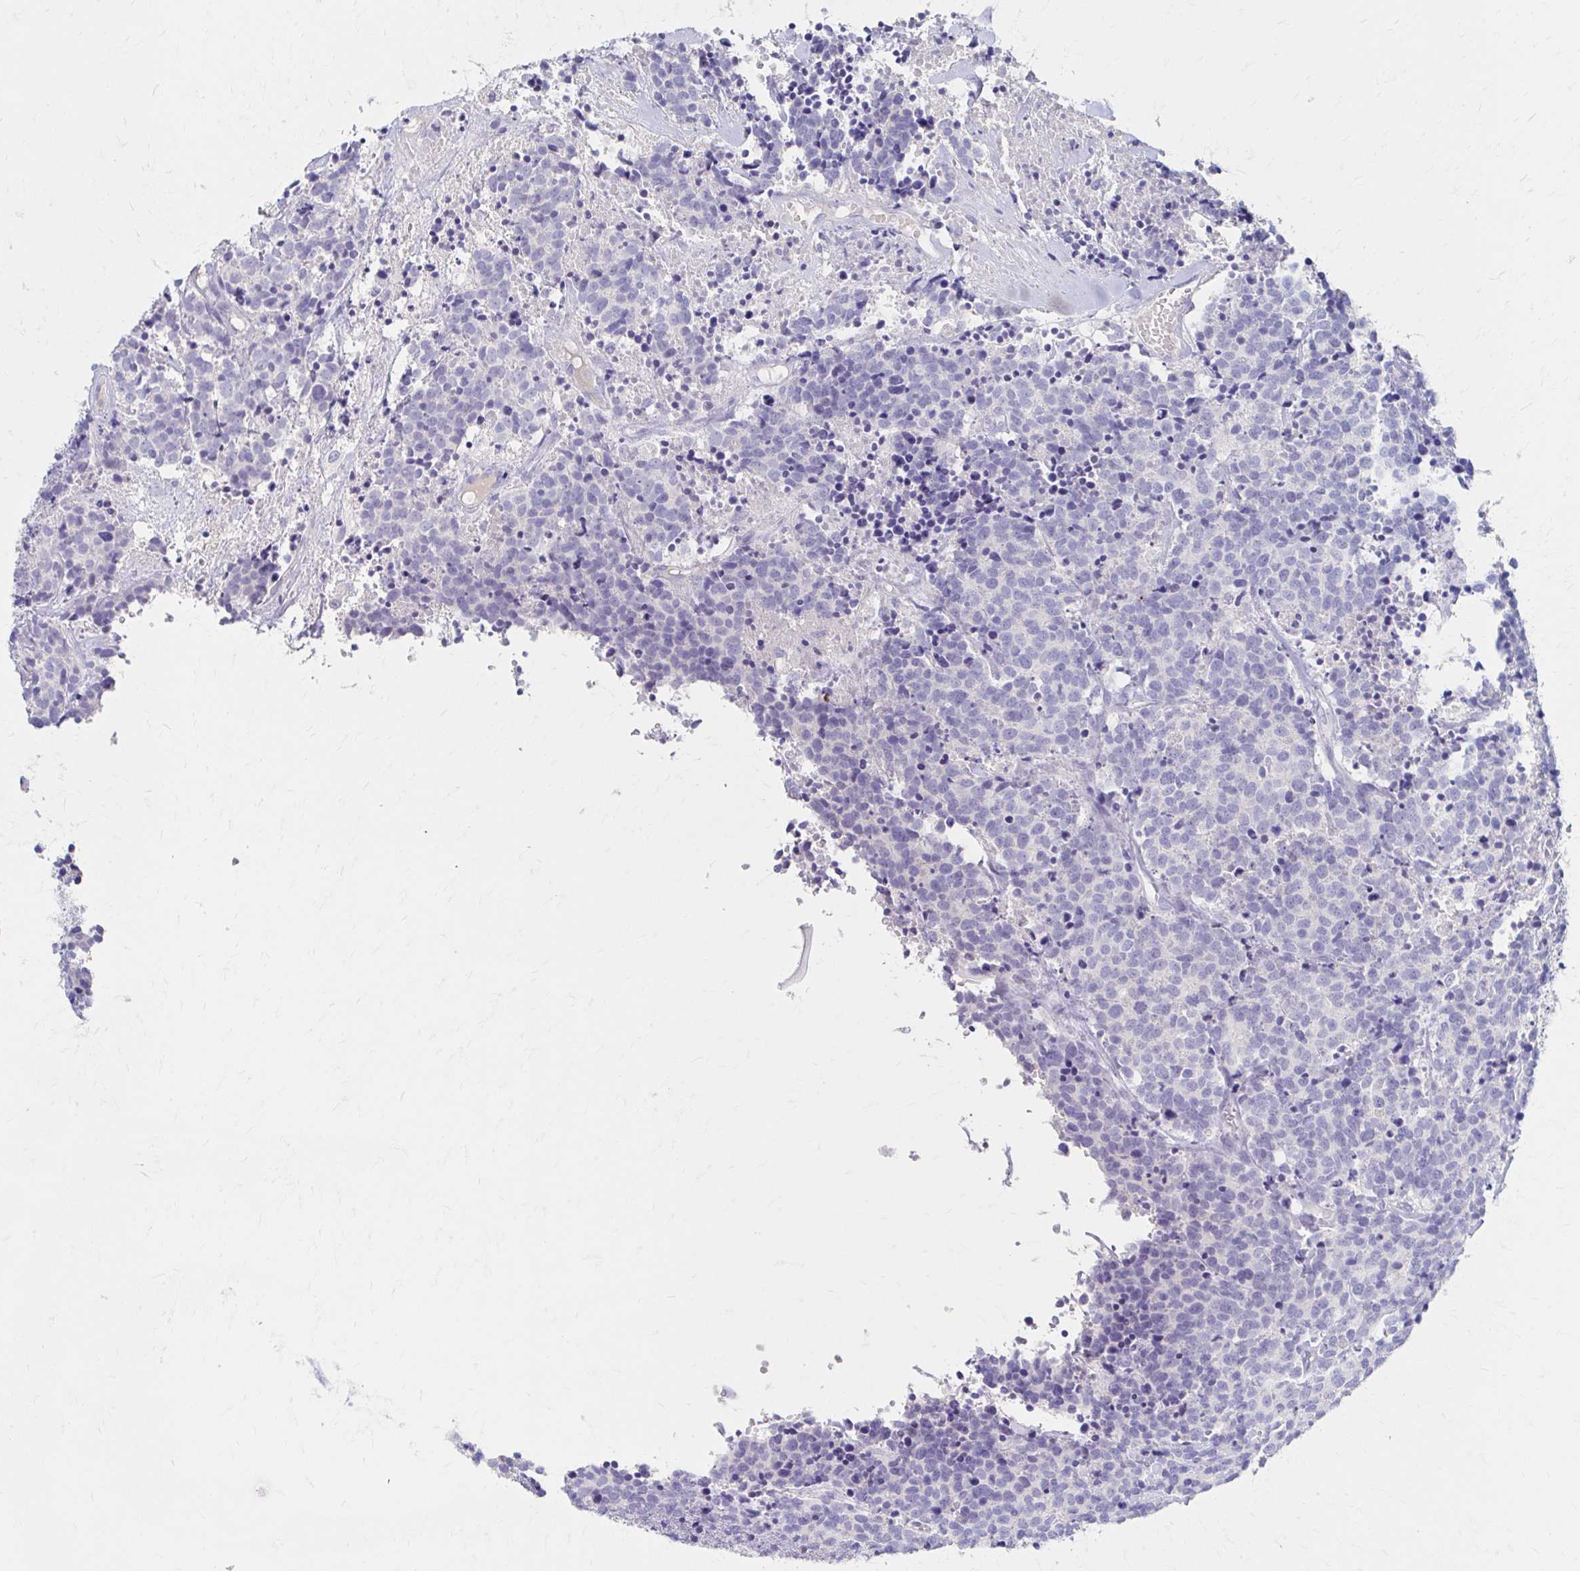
{"staining": {"intensity": "negative", "quantity": "none", "location": "none"}, "tissue": "carcinoid", "cell_type": "Tumor cells", "image_type": "cancer", "snomed": [{"axis": "morphology", "description": "Carcinoid, malignant, NOS"}, {"axis": "topography", "description": "Skin"}], "caption": "Carcinoid stained for a protein using immunohistochemistry shows no positivity tumor cells.", "gene": "AZGP1", "patient": {"sex": "female", "age": 79}}